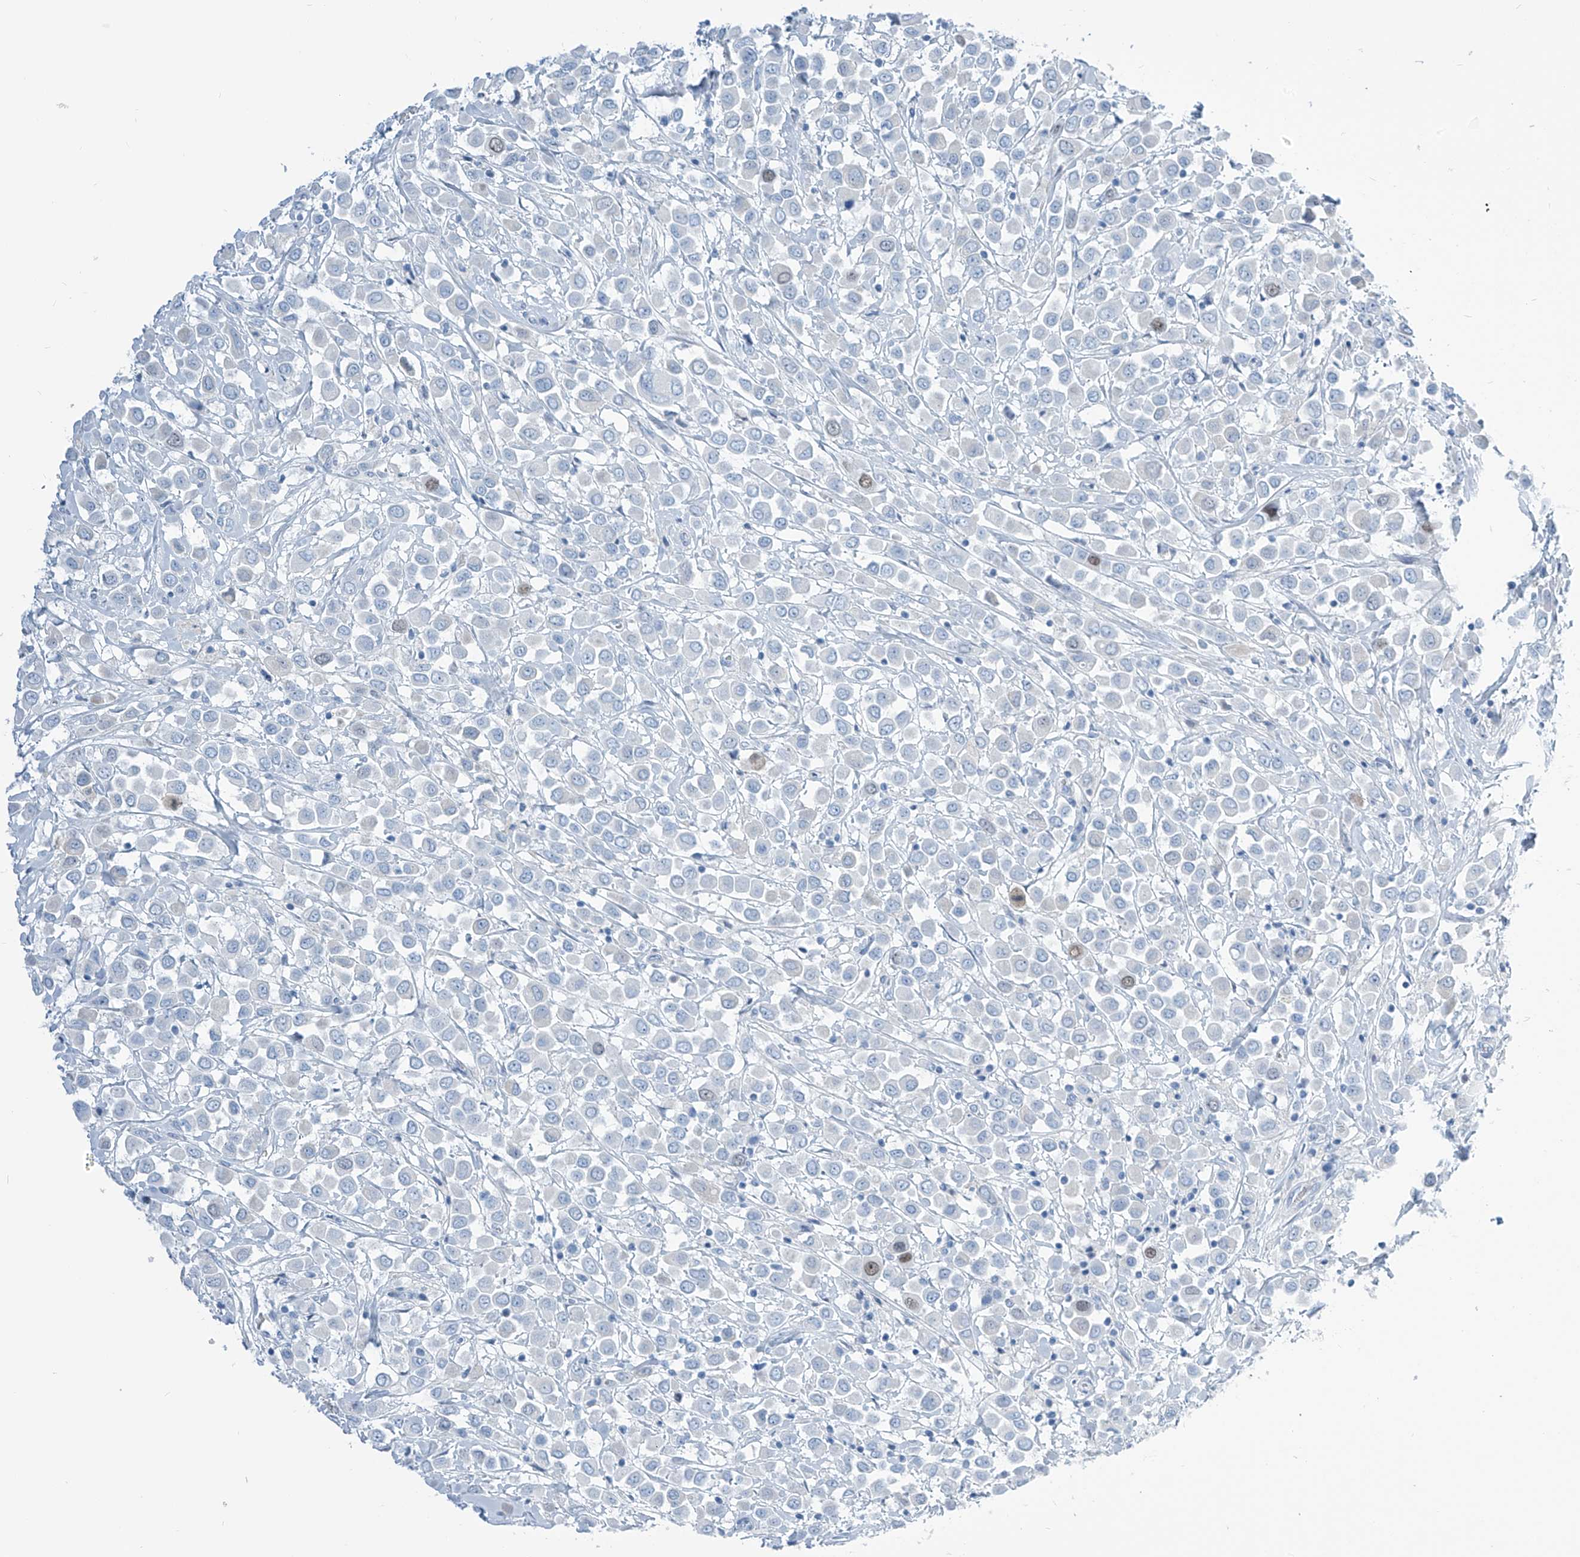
{"staining": {"intensity": "weak", "quantity": "<25%", "location": "nuclear"}, "tissue": "breast cancer", "cell_type": "Tumor cells", "image_type": "cancer", "snomed": [{"axis": "morphology", "description": "Duct carcinoma"}, {"axis": "topography", "description": "Breast"}], "caption": "There is no significant positivity in tumor cells of invasive ductal carcinoma (breast). (DAB immunohistochemistry (IHC) visualized using brightfield microscopy, high magnification).", "gene": "SGO2", "patient": {"sex": "female", "age": 61}}